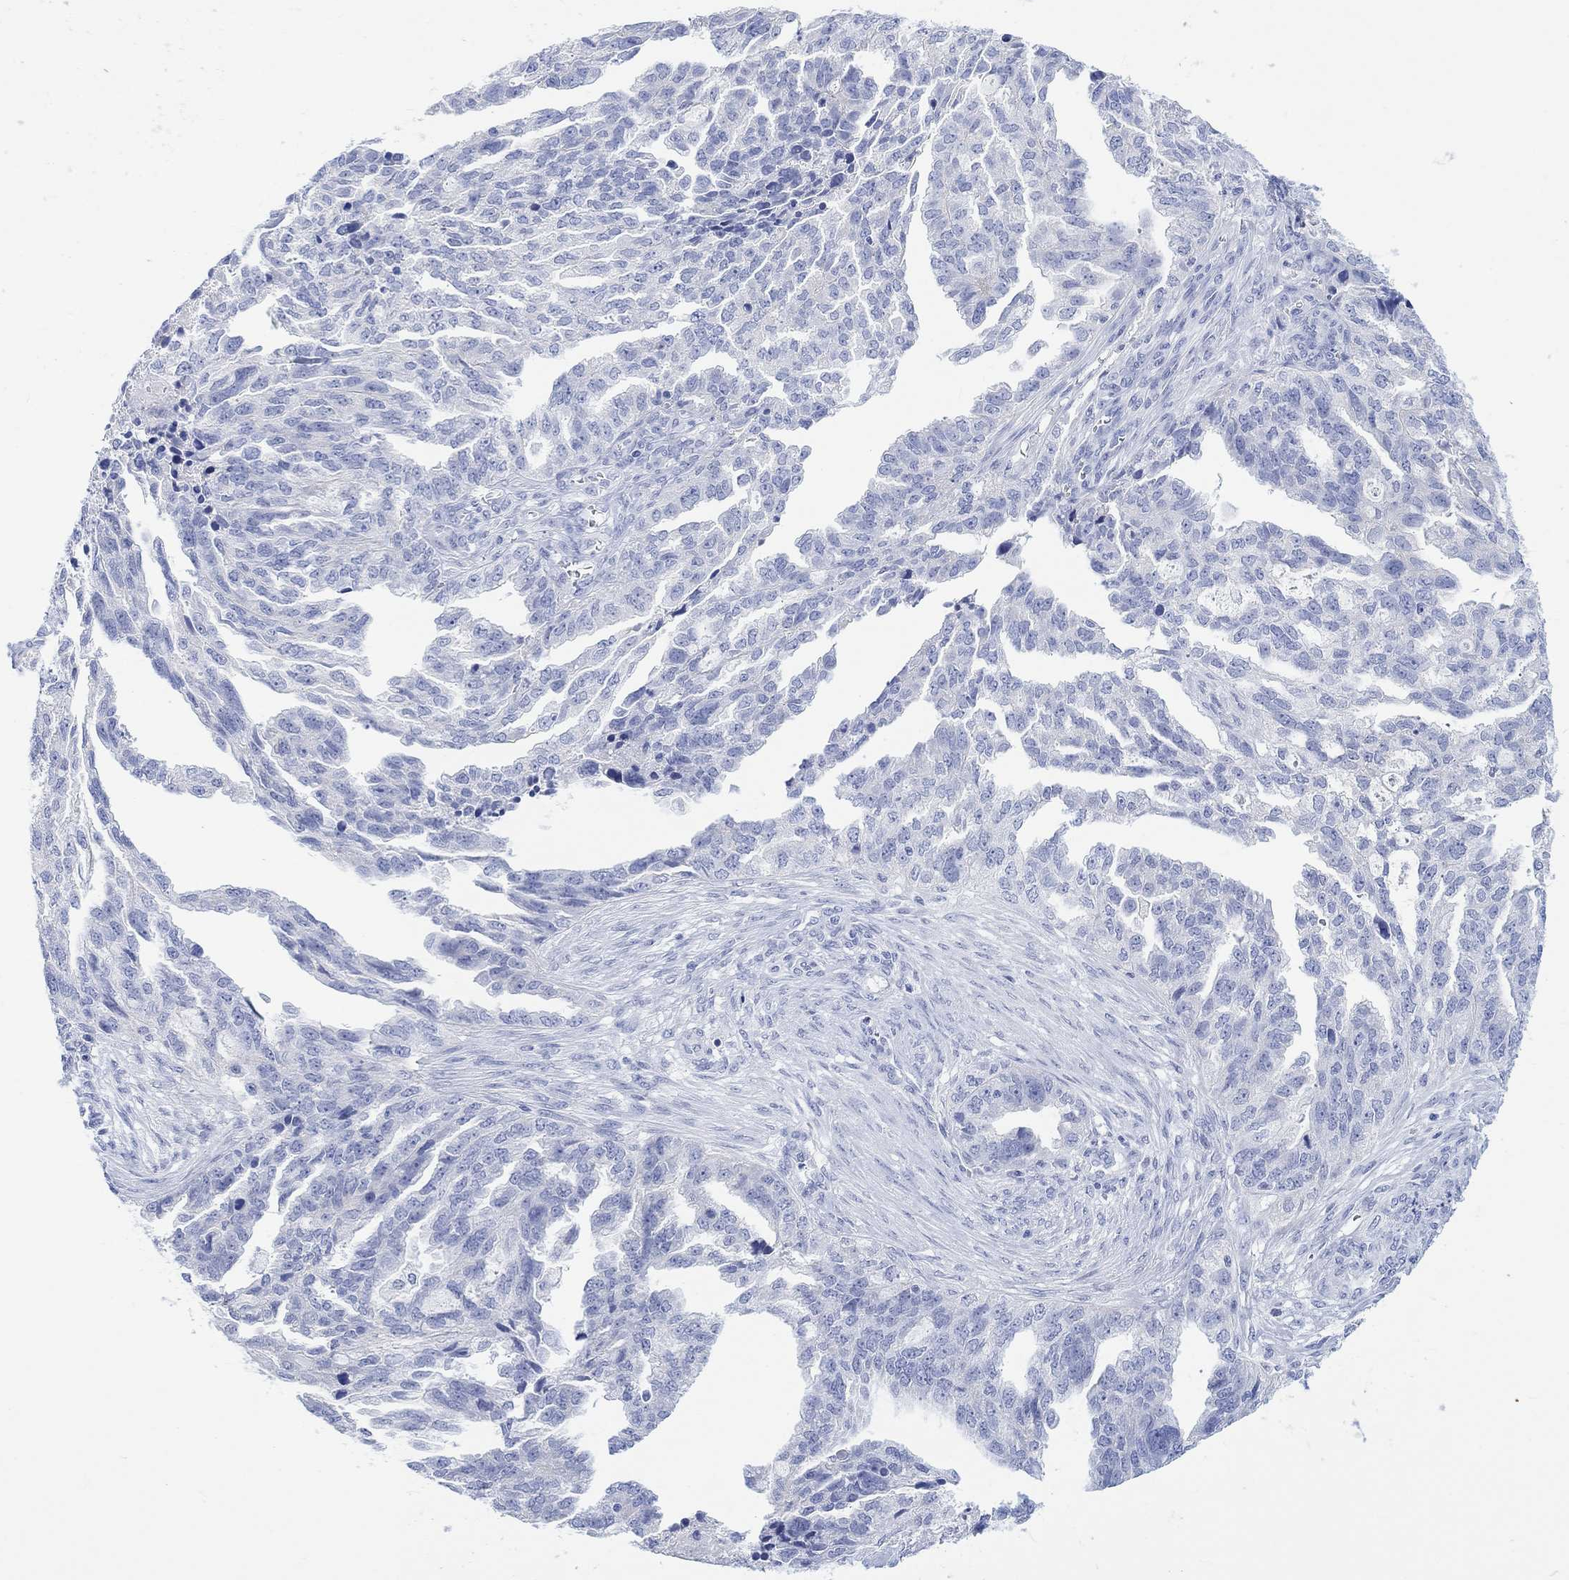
{"staining": {"intensity": "negative", "quantity": "none", "location": "none"}, "tissue": "ovarian cancer", "cell_type": "Tumor cells", "image_type": "cancer", "snomed": [{"axis": "morphology", "description": "Cystadenocarcinoma, serous, NOS"}, {"axis": "topography", "description": "Ovary"}], "caption": "A high-resolution histopathology image shows IHC staining of serous cystadenocarcinoma (ovarian), which shows no significant positivity in tumor cells.", "gene": "CALCA", "patient": {"sex": "female", "age": 51}}